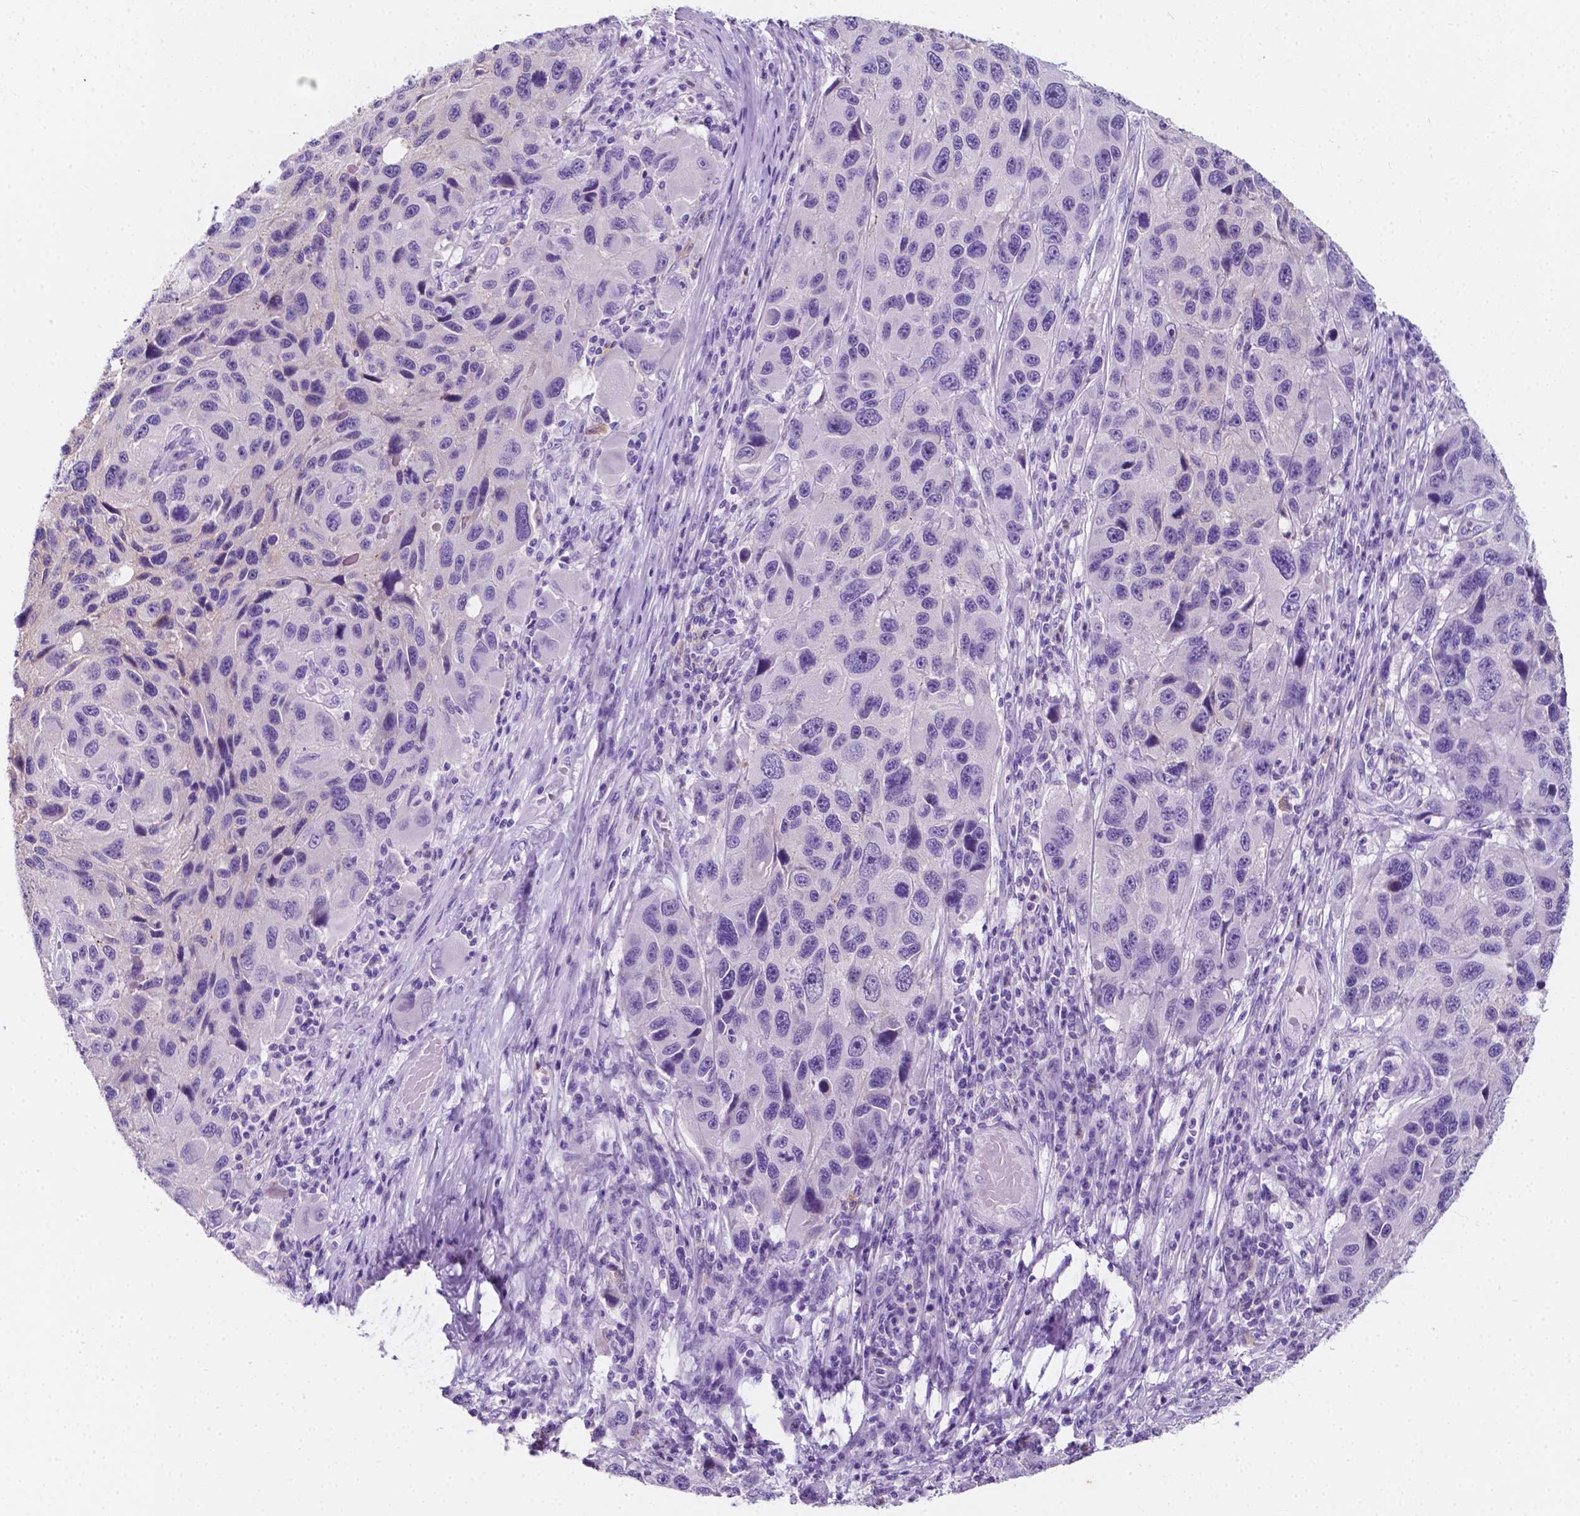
{"staining": {"intensity": "negative", "quantity": "none", "location": "none"}, "tissue": "melanoma", "cell_type": "Tumor cells", "image_type": "cancer", "snomed": [{"axis": "morphology", "description": "Malignant melanoma, NOS"}, {"axis": "topography", "description": "Skin"}], "caption": "Photomicrograph shows no protein positivity in tumor cells of melanoma tissue.", "gene": "GNAO1", "patient": {"sex": "male", "age": 53}}